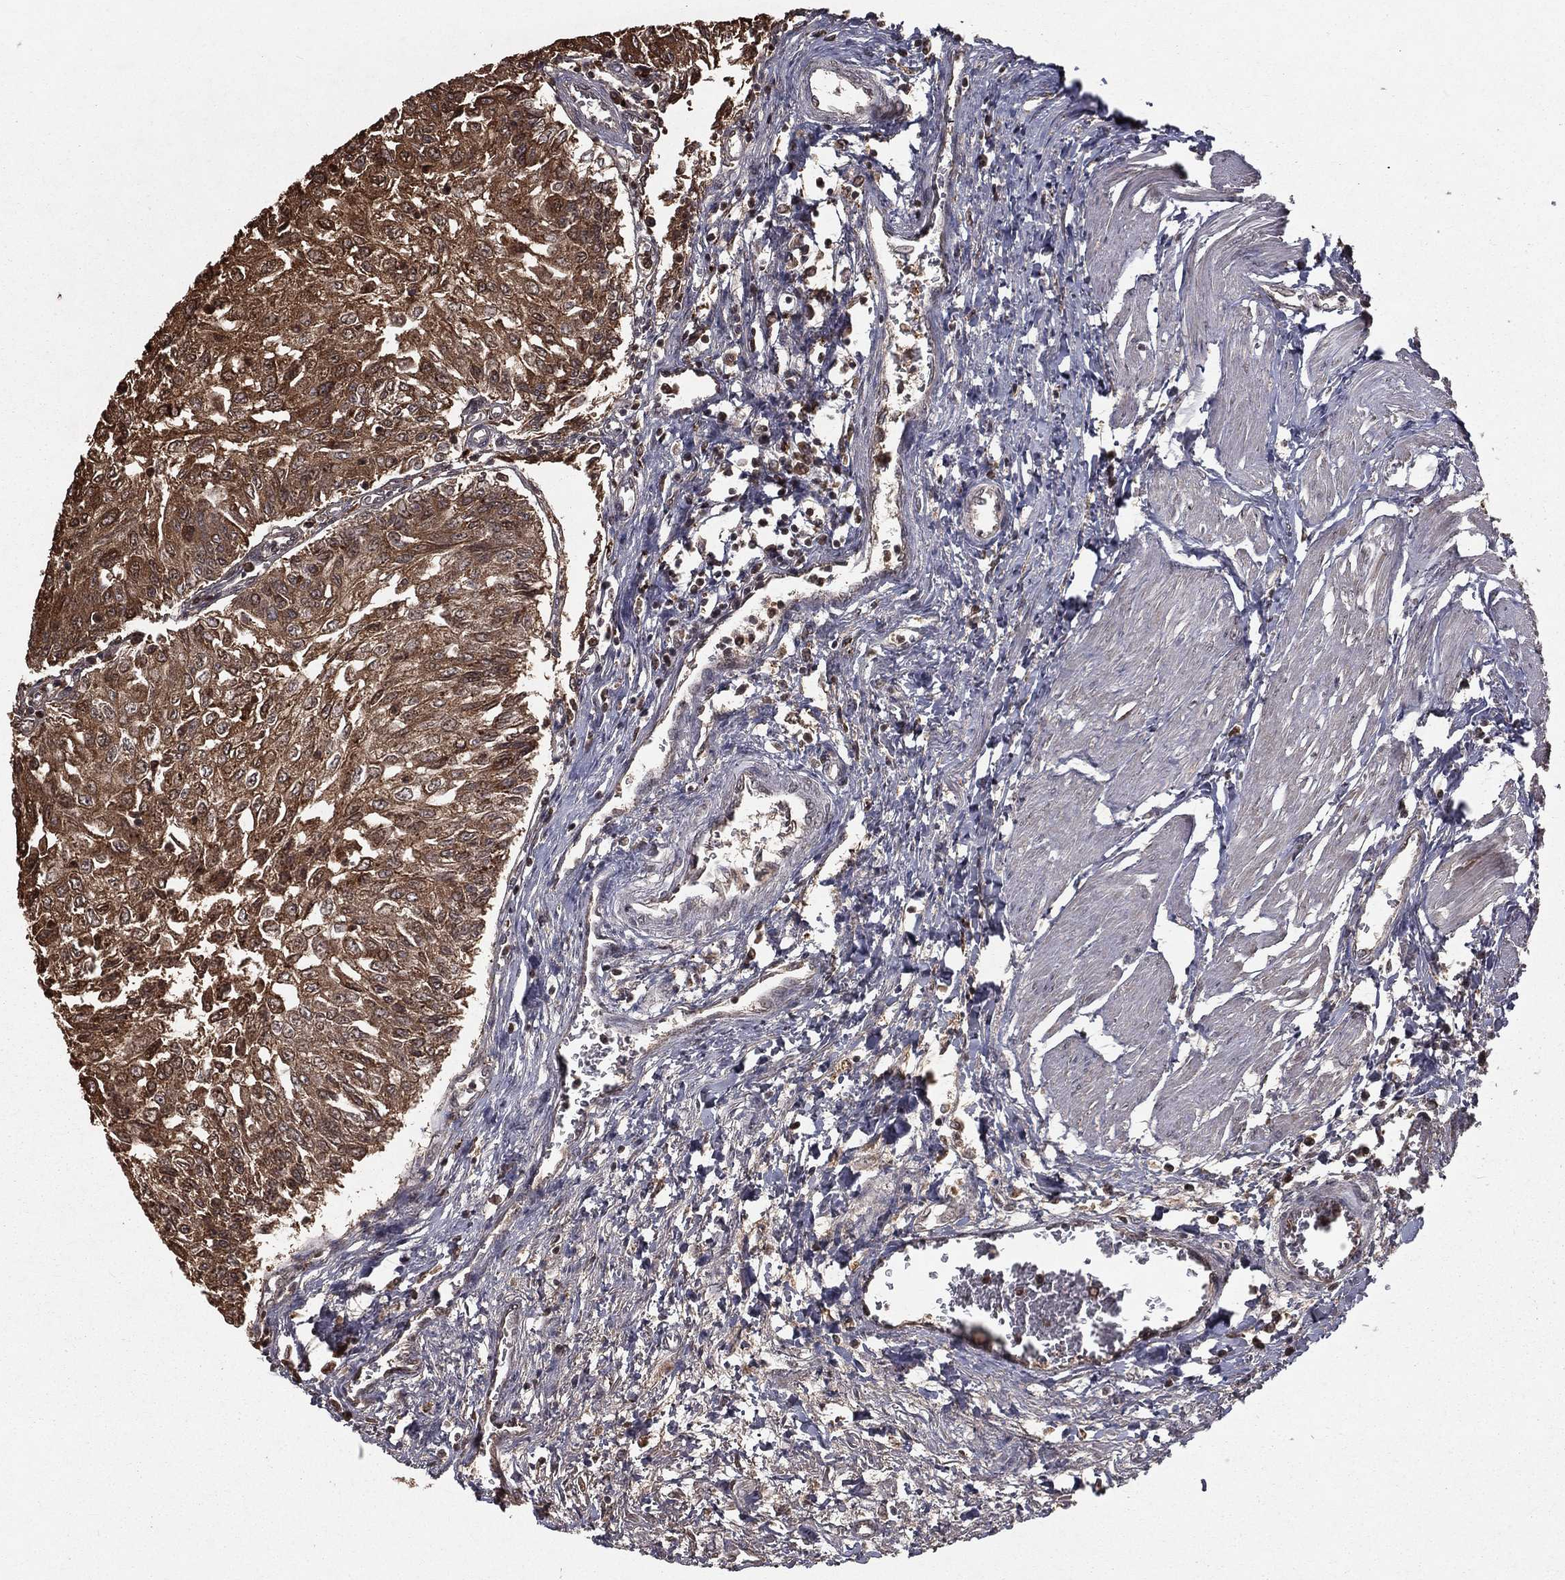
{"staining": {"intensity": "strong", "quantity": ">75%", "location": "cytoplasmic/membranous"}, "tissue": "urothelial cancer", "cell_type": "Tumor cells", "image_type": "cancer", "snomed": [{"axis": "morphology", "description": "Urothelial carcinoma, Low grade"}, {"axis": "topography", "description": "Urinary bladder"}], "caption": "This image reveals immunohistochemistry (IHC) staining of urothelial cancer, with high strong cytoplasmic/membranous expression in about >75% of tumor cells.", "gene": "ZDHHC15", "patient": {"sex": "male", "age": 78}}